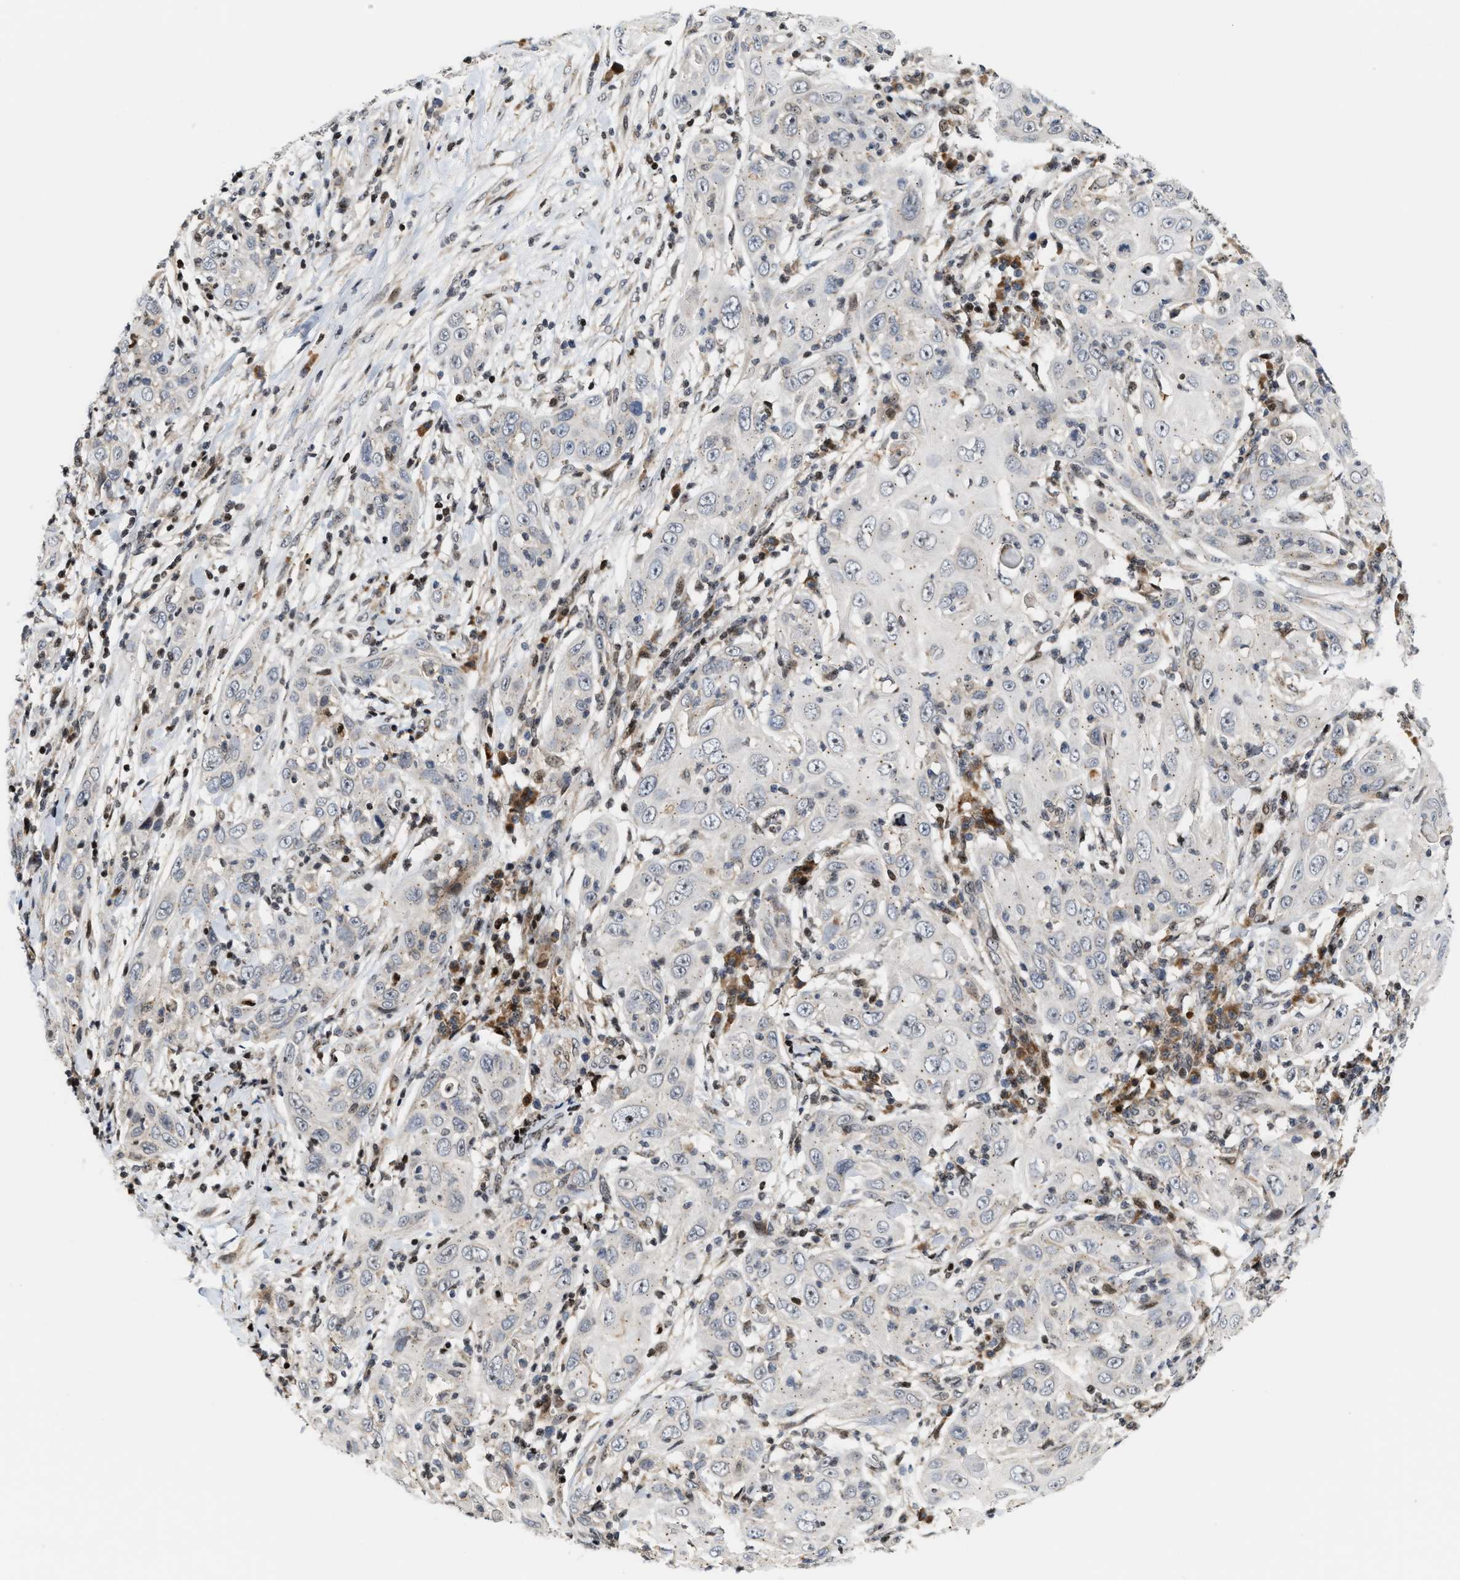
{"staining": {"intensity": "negative", "quantity": "none", "location": "none"}, "tissue": "skin cancer", "cell_type": "Tumor cells", "image_type": "cancer", "snomed": [{"axis": "morphology", "description": "Squamous cell carcinoma, NOS"}, {"axis": "topography", "description": "Skin"}], "caption": "The image exhibits no staining of tumor cells in skin cancer (squamous cell carcinoma). Brightfield microscopy of immunohistochemistry stained with DAB (3,3'-diaminobenzidine) (brown) and hematoxylin (blue), captured at high magnification.", "gene": "PDZD2", "patient": {"sex": "female", "age": 88}}